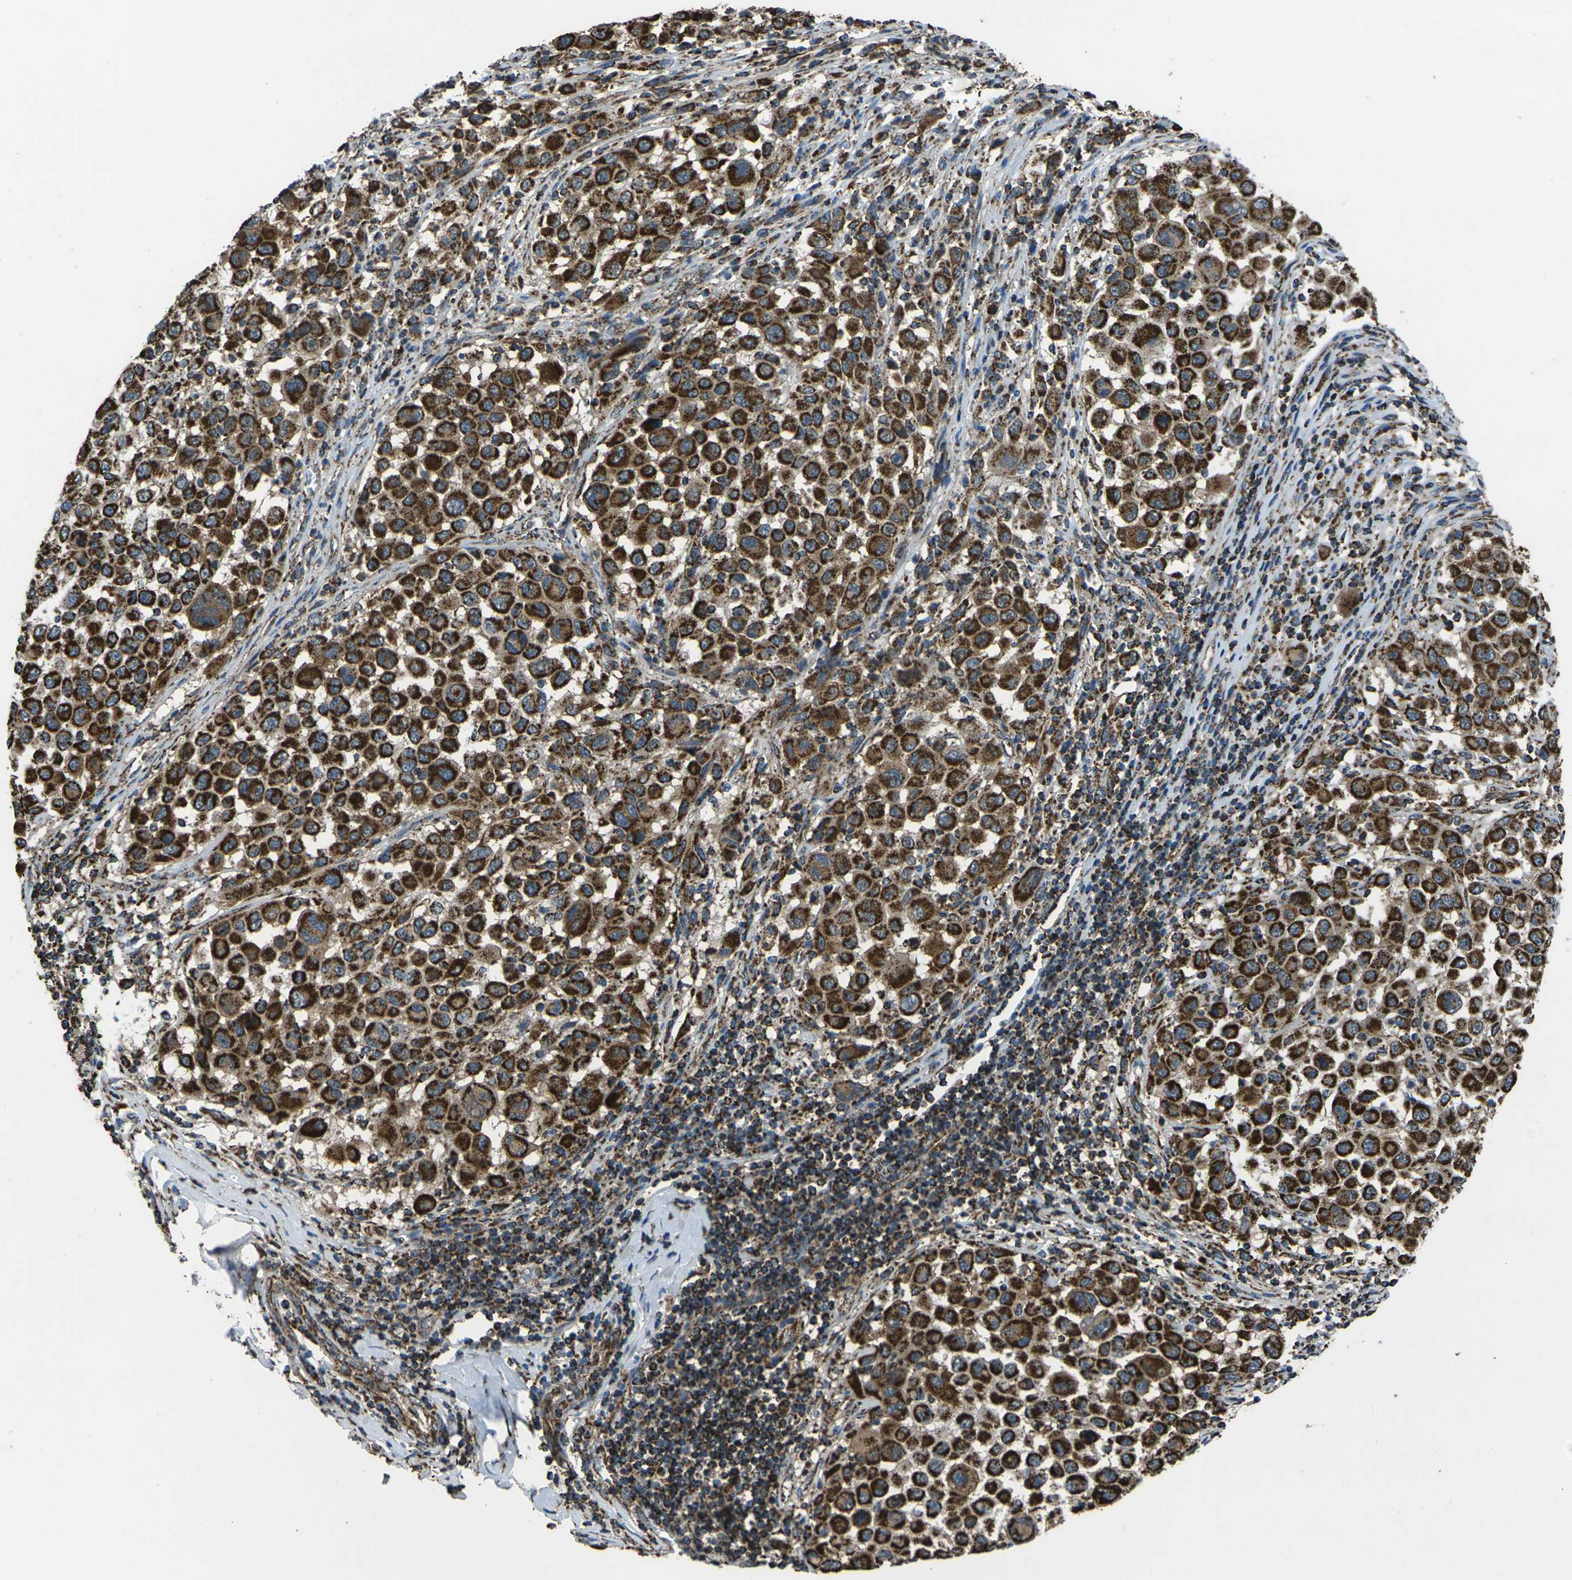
{"staining": {"intensity": "strong", "quantity": ">75%", "location": "cytoplasmic/membranous"}, "tissue": "melanoma", "cell_type": "Tumor cells", "image_type": "cancer", "snomed": [{"axis": "morphology", "description": "Malignant melanoma, Metastatic site"}, {"axis": "topography", "description": "Lymph node"}], "caption": "Malignant melanoma (metastatic site) was stained to show a protein in brown. There is high levels of strong cytoplasmic/membranous staining in approximately >75% of tumor cells.", "gene": "KLHL5", "patient": {"sex": "male", "age": 61}}